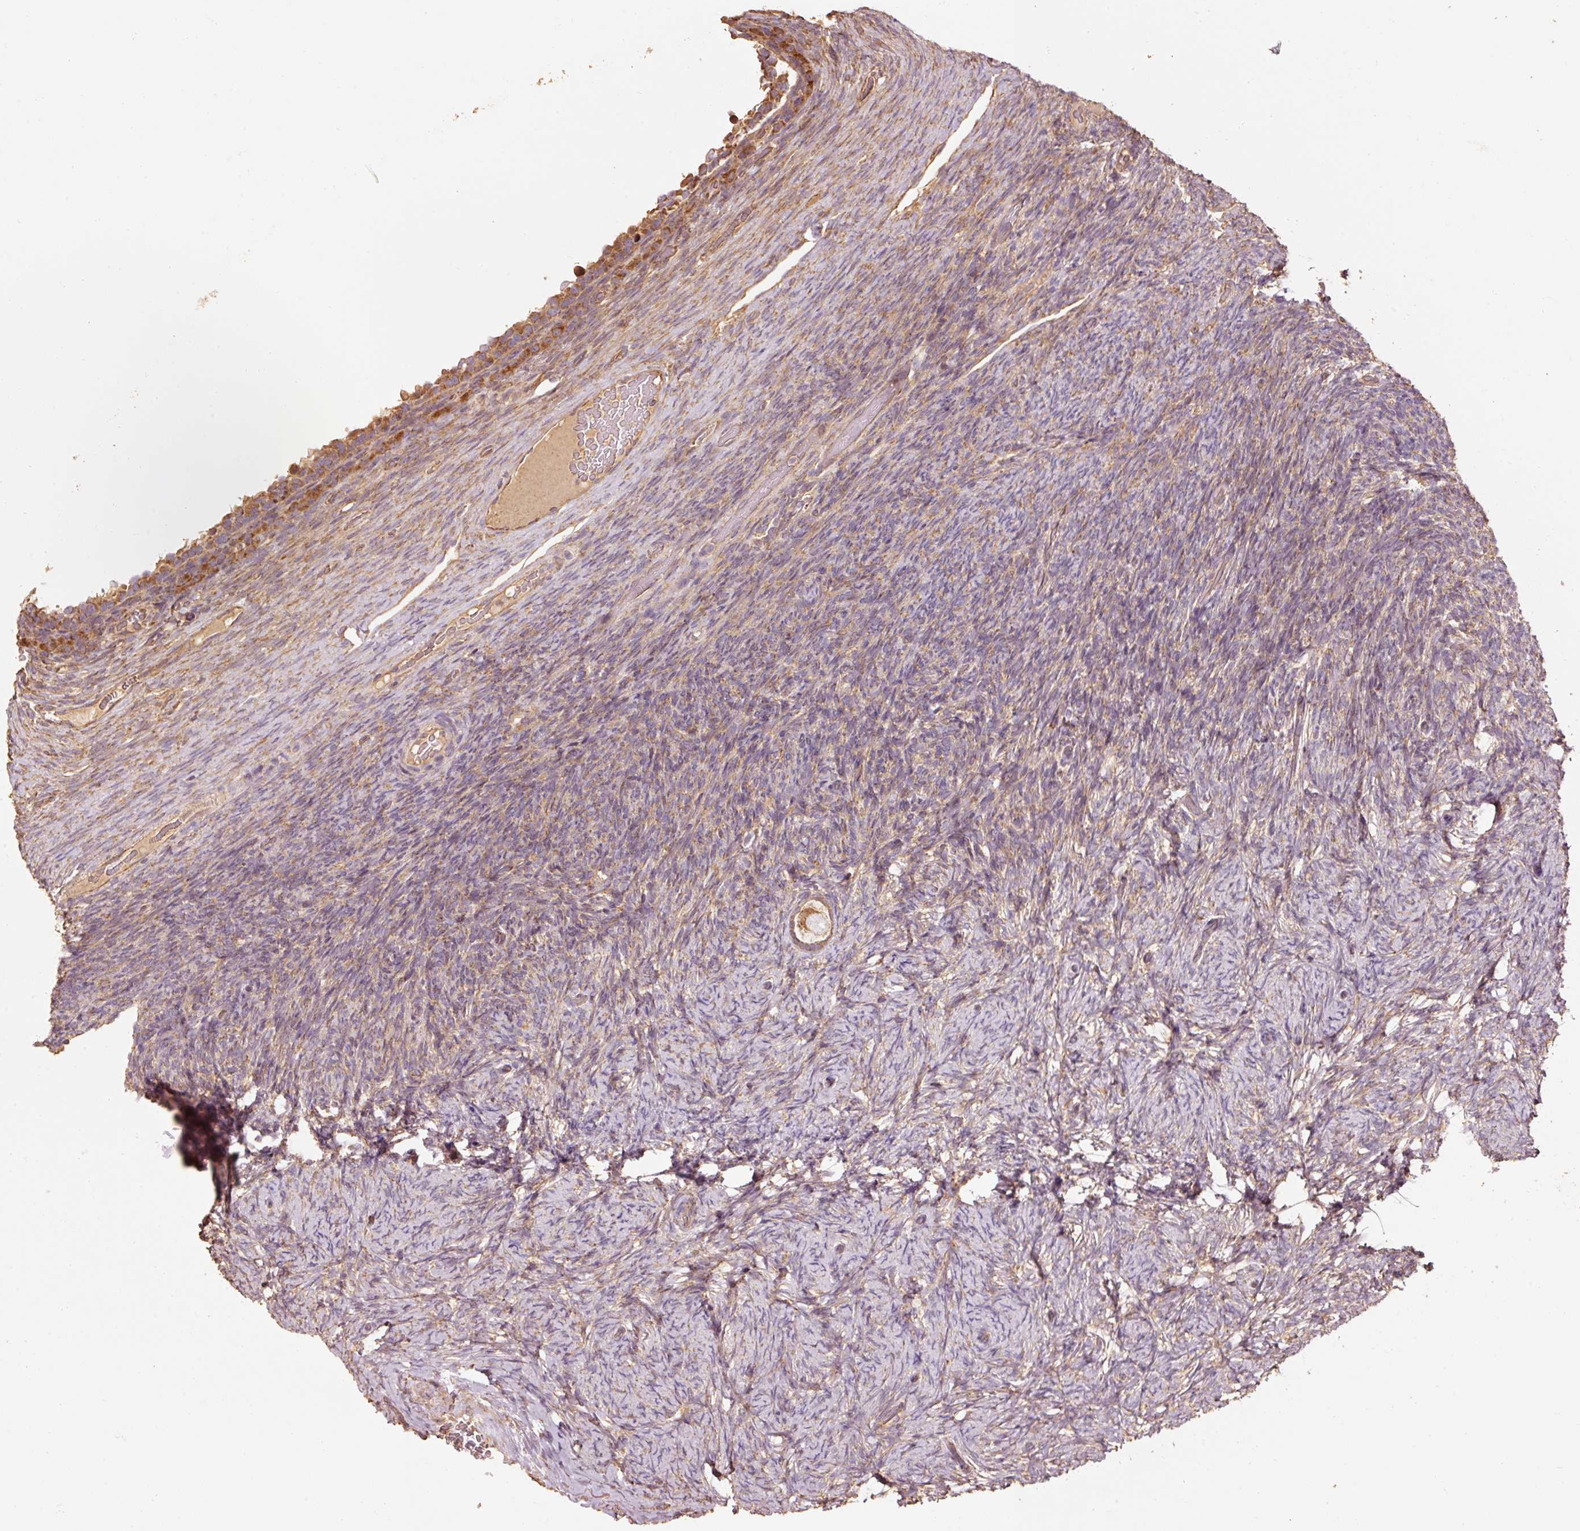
{"staining": {"intensity": "moderate", "quantity": ">75%", "location": "cytoplasmic/membranous"}, "tissue": "ovary", "cell_type": "Follicle cells", "image_type": "normal", "snomed": [{"axis": "morphology", "description": "Normal tissue, NOS"}, {"axis": "topography", "description": "Ovary"}], "caption": "Brown immunohistochemical staining in benign human ovary reveals moderate cytoplasmic/membranous positivity in about >75% of follicle cells. The protein is shown in brown color, while the nuclei are stained blue.", "gene": "EFHC1", "patient": {"sex": "female", "age": 34}}